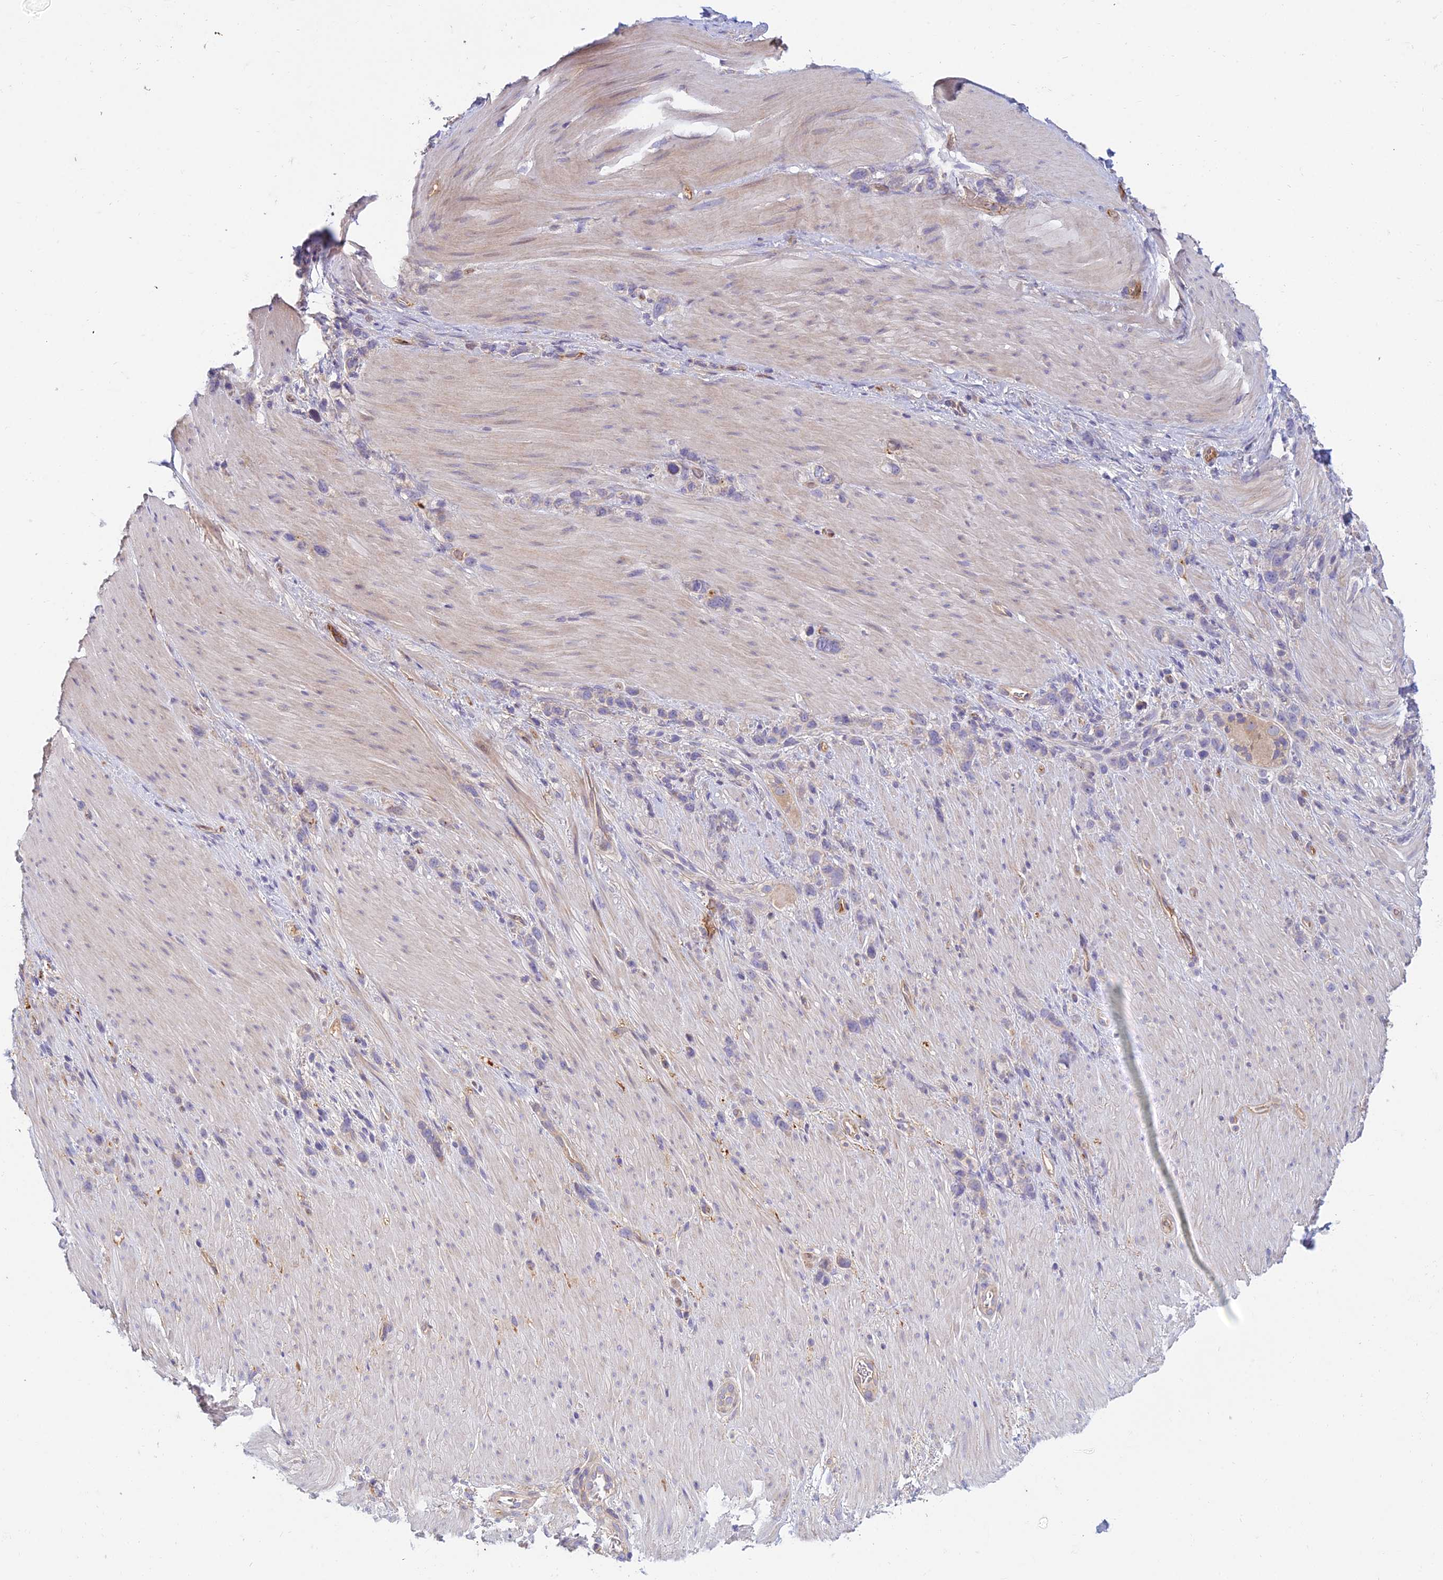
{"staining": {"intensity": "negative", "quantity": "none", "location": "none"}, "tissue": "stomach cancer", "cell_type": "Tumor cells", "image_type": "cancer", "snomed": [{"axis": "morphology", "description": "Adenocarcinoma, NOS"}, {"axis": "topography", "description": "Stomach"}], "caption": "Human stomach adenocarcinoma stained for a protein using immunohistochemistry (IHC) shows no staining in tumor cells.", "gene": "DUS2", "patient": {"sex": "female", "age": 65}}